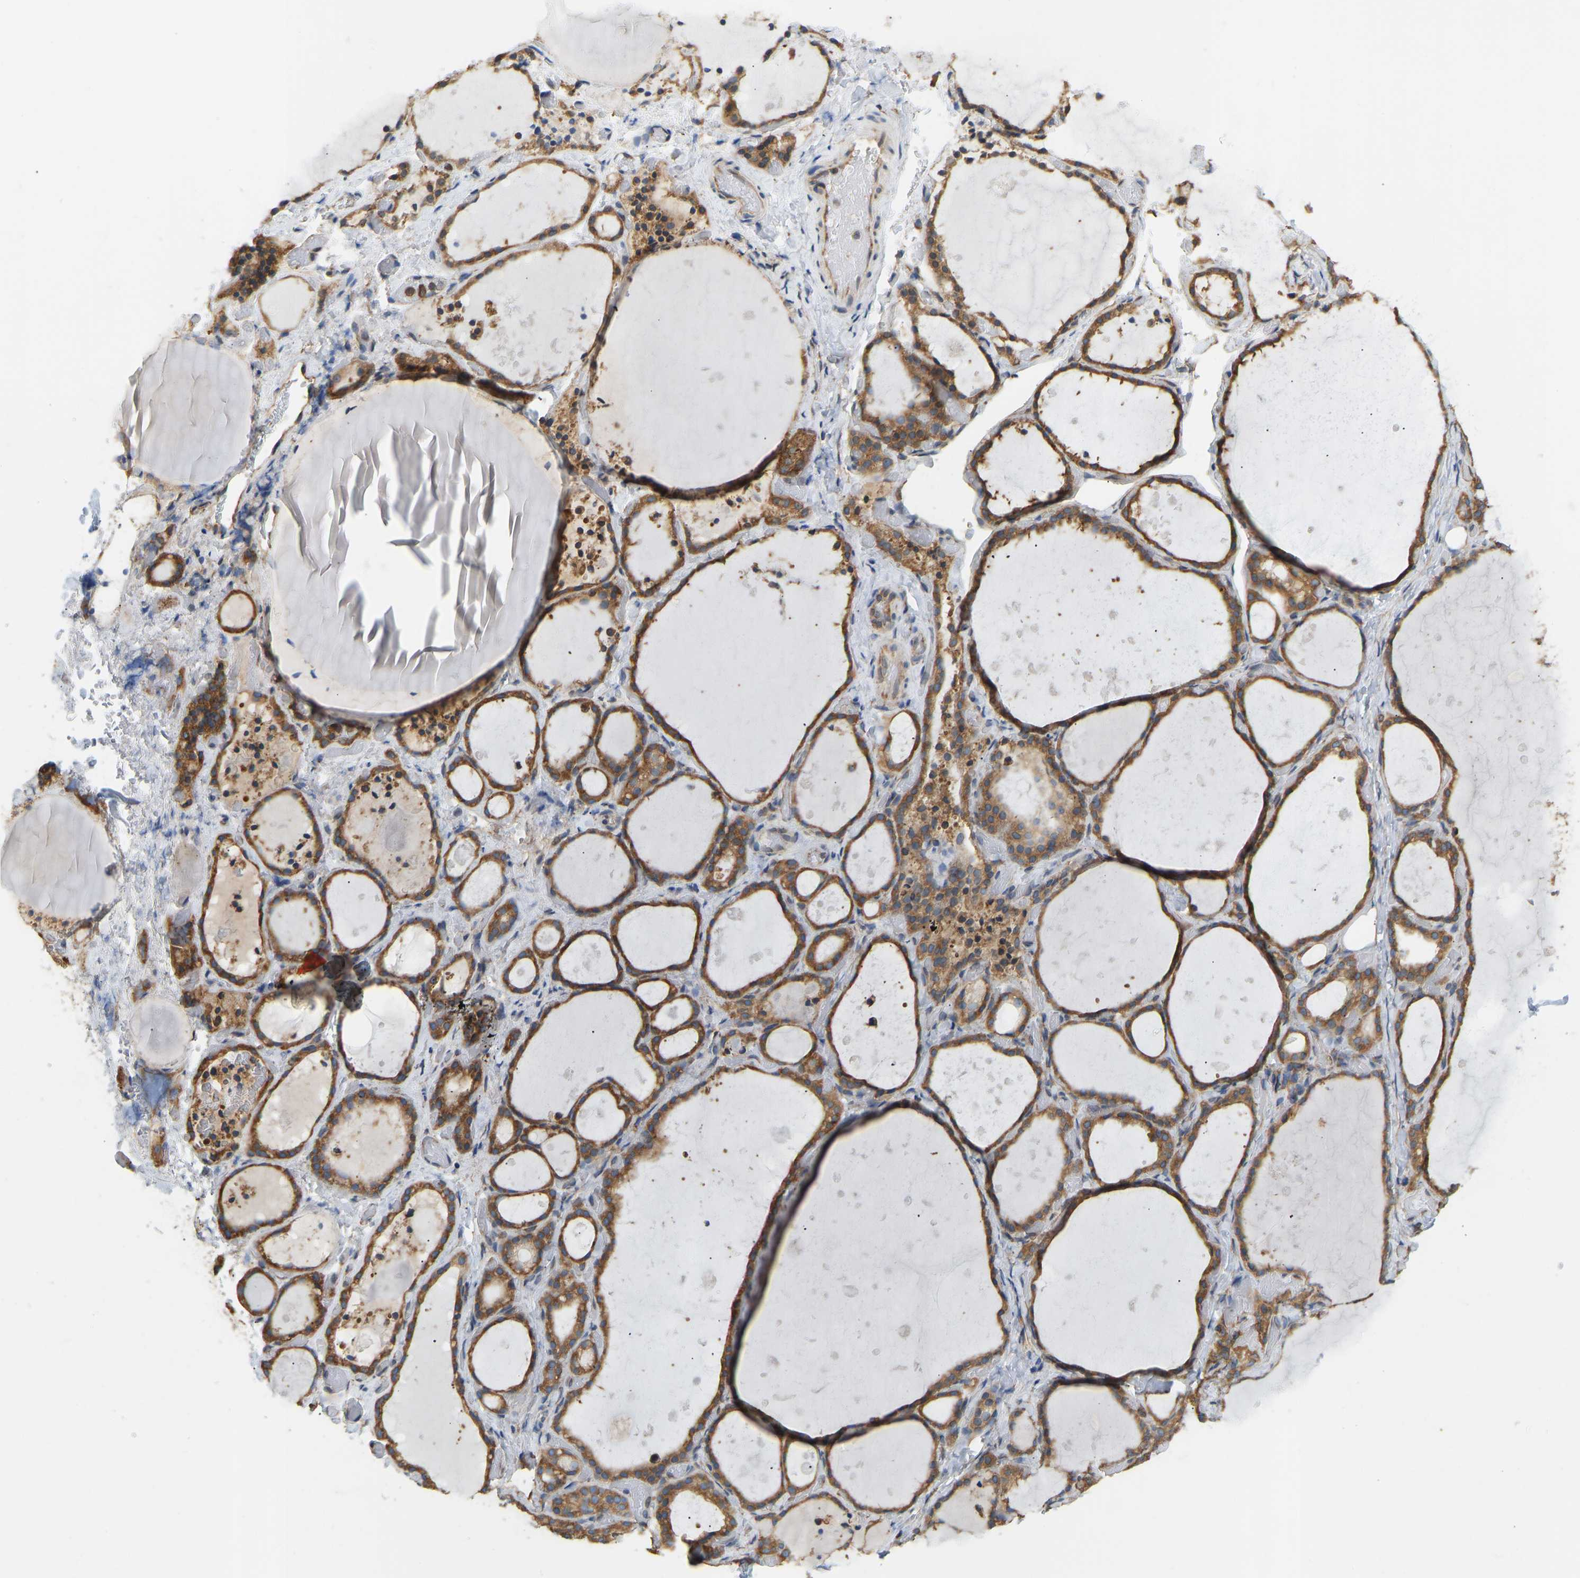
{"staining": {"intensity": "moderate", "quantity": ">75%", "location": "cytoplasmic/membranous"}, "tissue": "thyroid gland", "cell_type": "Glandular cells", "image_type": "normal", "snomed": [{"axis": "morphology", "description": "Normal tissue, NOS"}, {"axis": "topography", "description": "Thyroid gland"}], "caption": "Glandular cells exhibit moderate cytoplasmic/membranous staining in approximately >75% of cells in unremarkable thyroid gland. (DAB (3,3'-diaminobenzidine) = brown stain, brightfield microscopy at high magnification).", "gene": "RPS6KB2", "patient": {"sex": "female", "age": 44}}